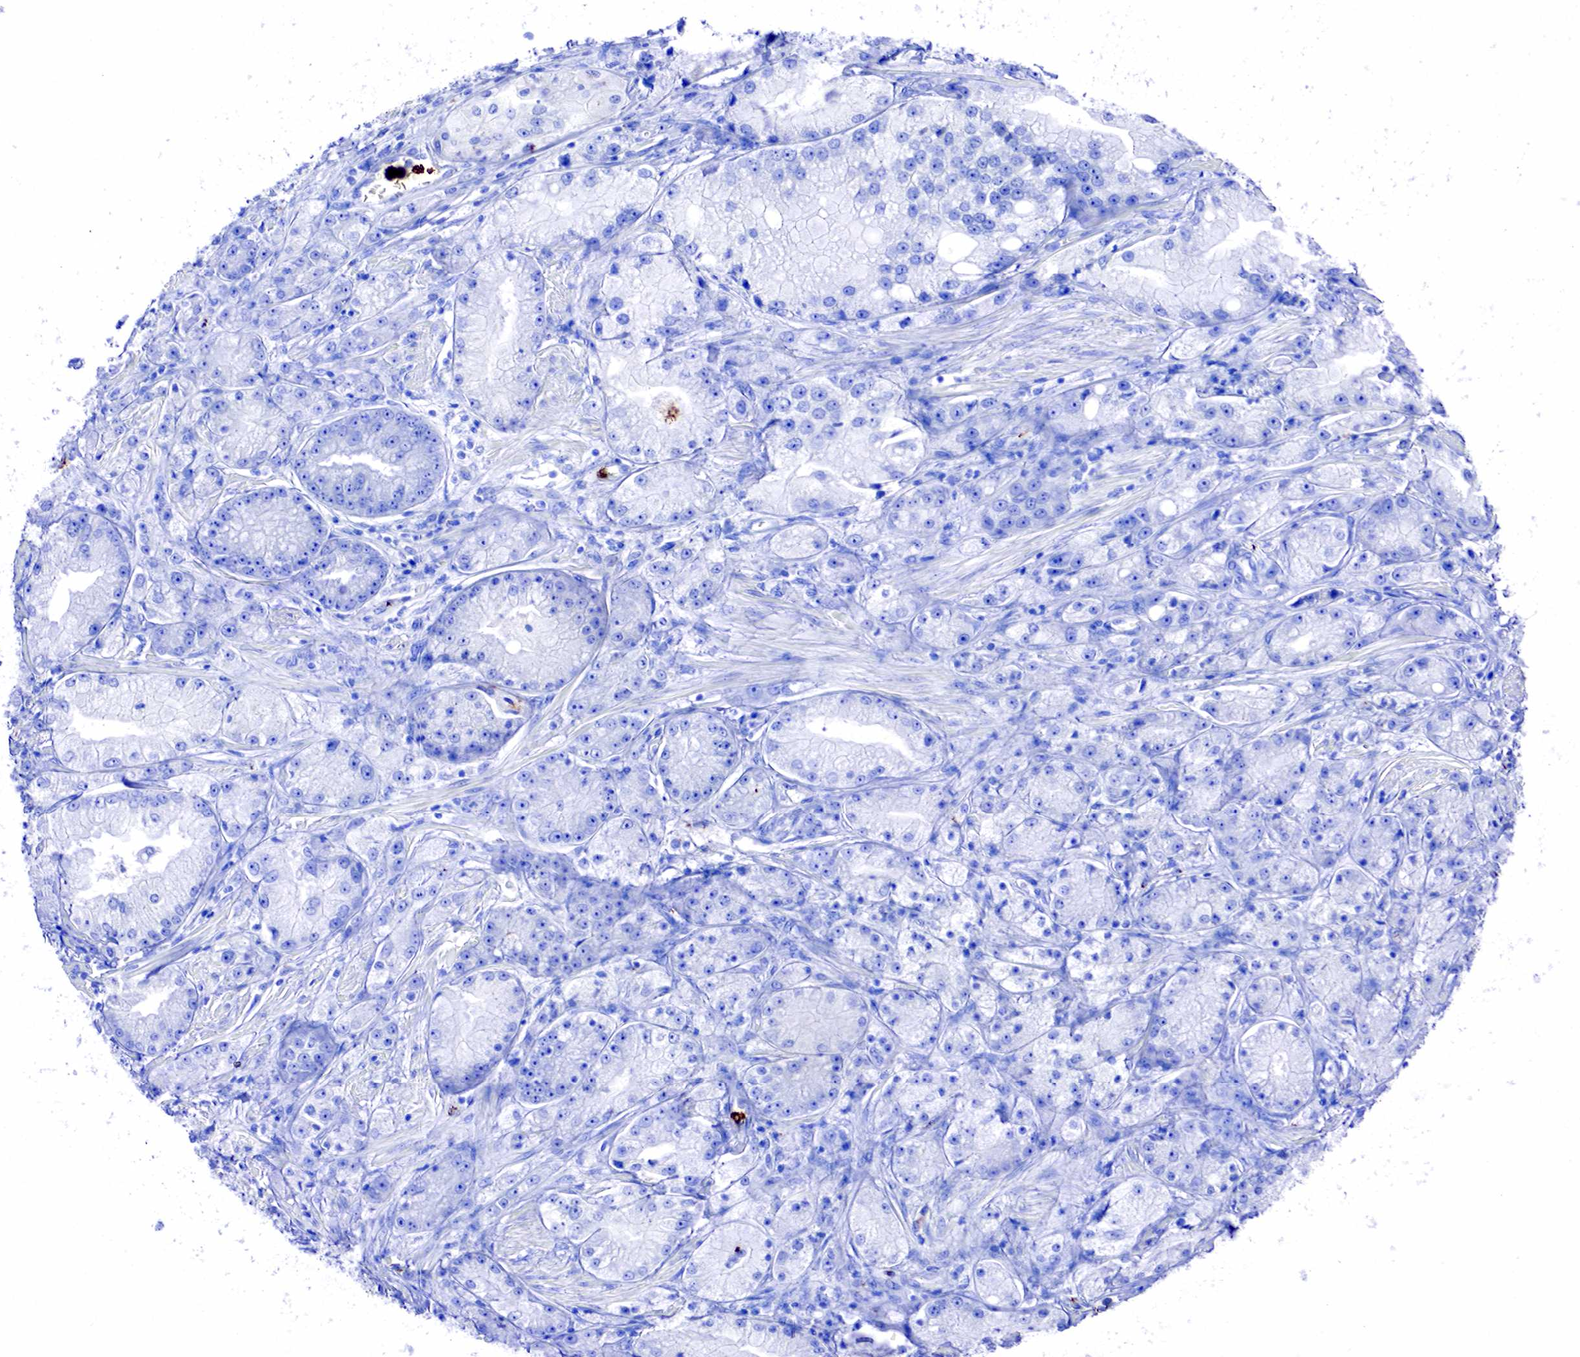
{"staining": {"intensity": "negative", "quantity": "none", "location": "none"}, "tissue": "prostate cancer", "cell_type": "Tumor cells", "image_type": "cancer", "snomed": [{"axis": "morphology", "description": "Adenocarcinoma, Medium grade"}, {"axis": "topography", "description": "Prostate"}], "caption": "This image is of prostate cancer stained with immunohistochemistry to label a protein in brown with the nuclei are counter-stained blue. There is no staining in tumor cells. (DAB IHC with hematoxylin counter stain).", "gene": "FUT4", "patient": {"sex": "male", "age": 72}}